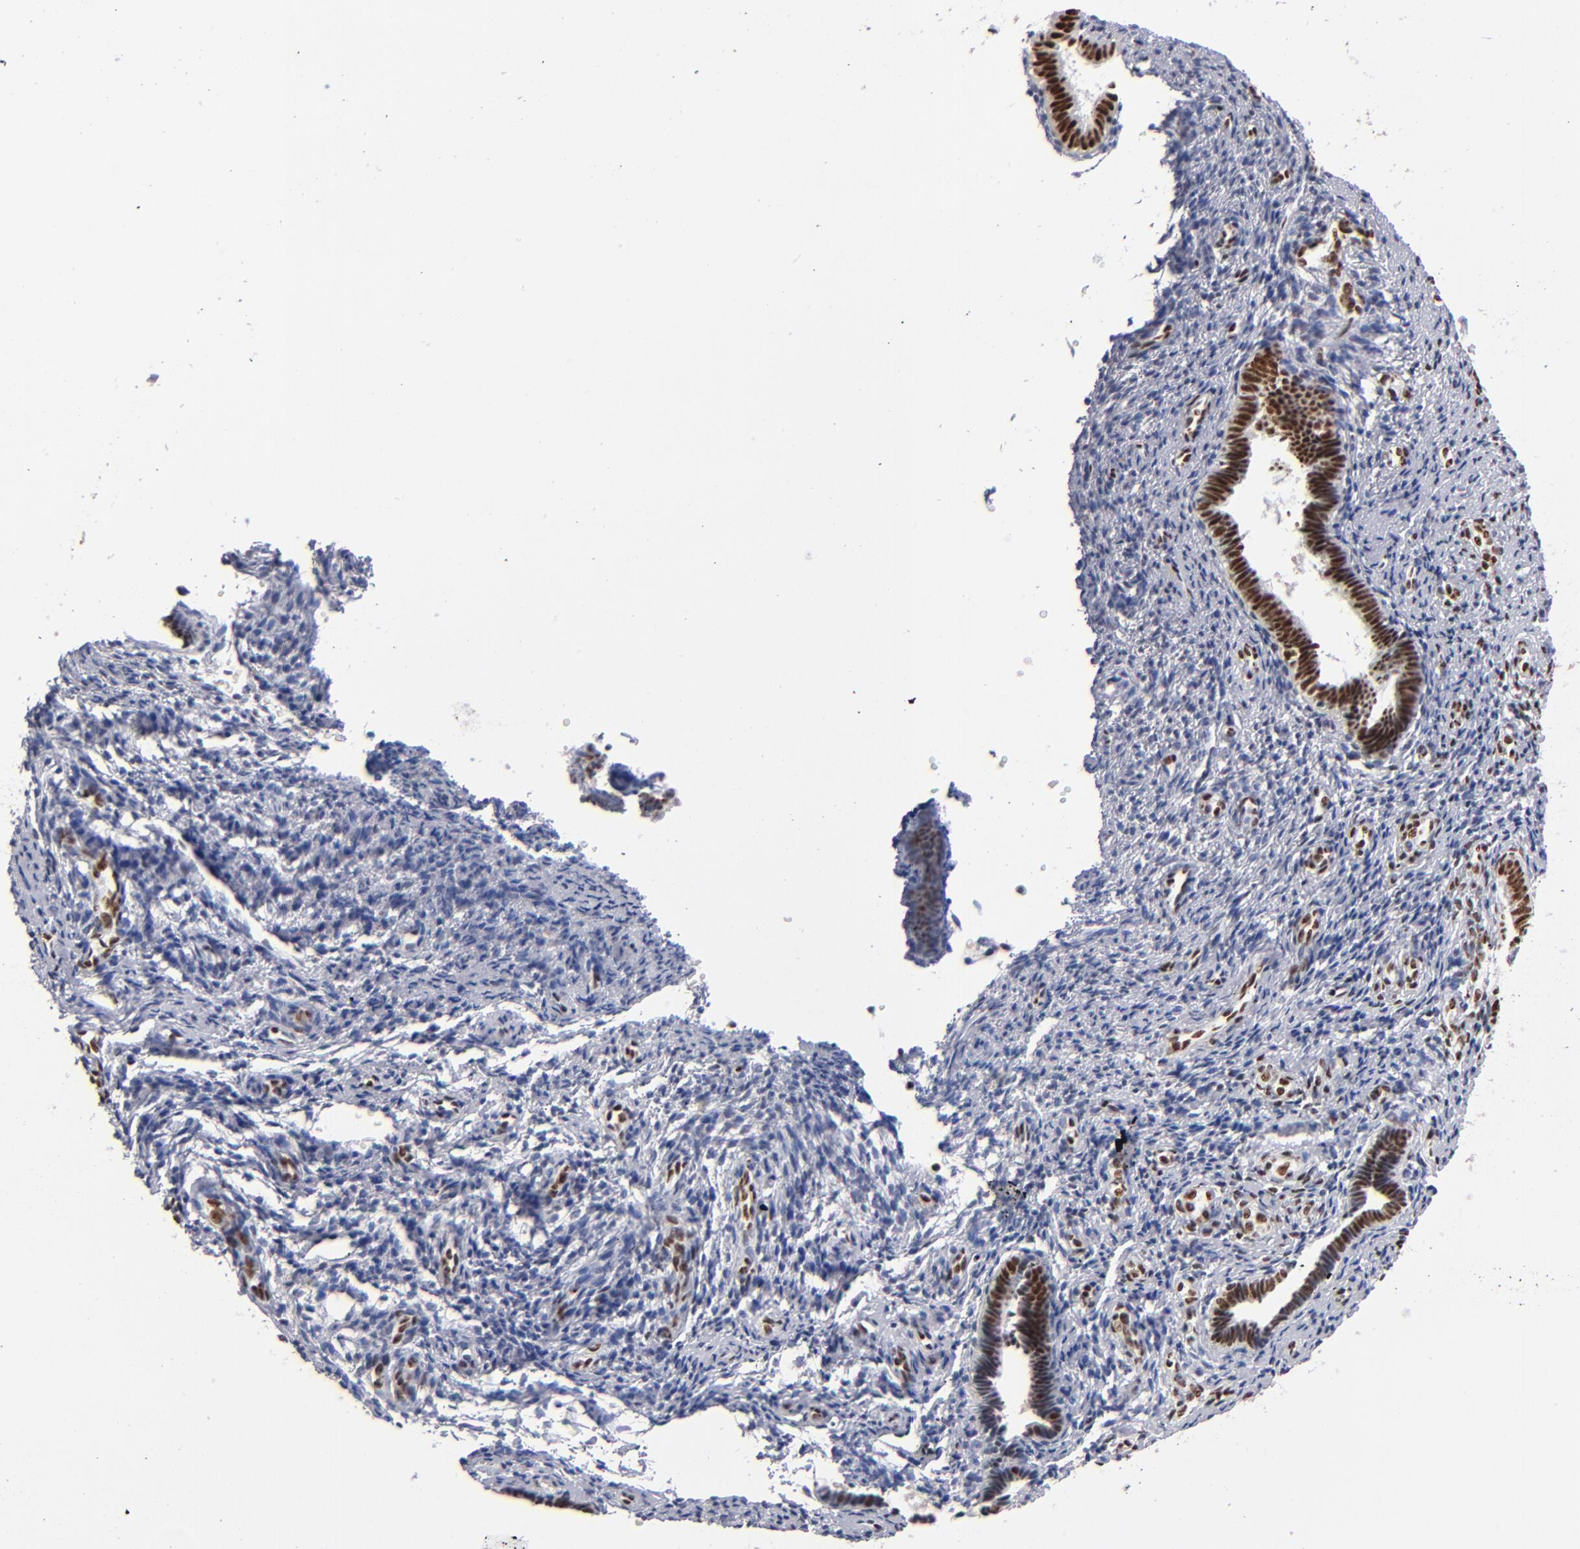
{"staining": {"intensity": "strong", "quantity": "<25%", "location": "nuclear"}, "tissue": "endometrium", "cell_type": "Cells in endometrial stroma", "image_type": "normal", "snomed": [{"axis": "morphology", "description": "Normal tissue, NOS"}, {"axis": "topography", "description": "Endometrium"}], "caption": "Approximately <25% of cells in endometrial stroma in unremarkable human endometrium demonstrate strong nuclear protein positivity as visualized by brown immunohistochemical staining.", "gene": "MN1", "patient": {"sex": "female", "age": 27}}